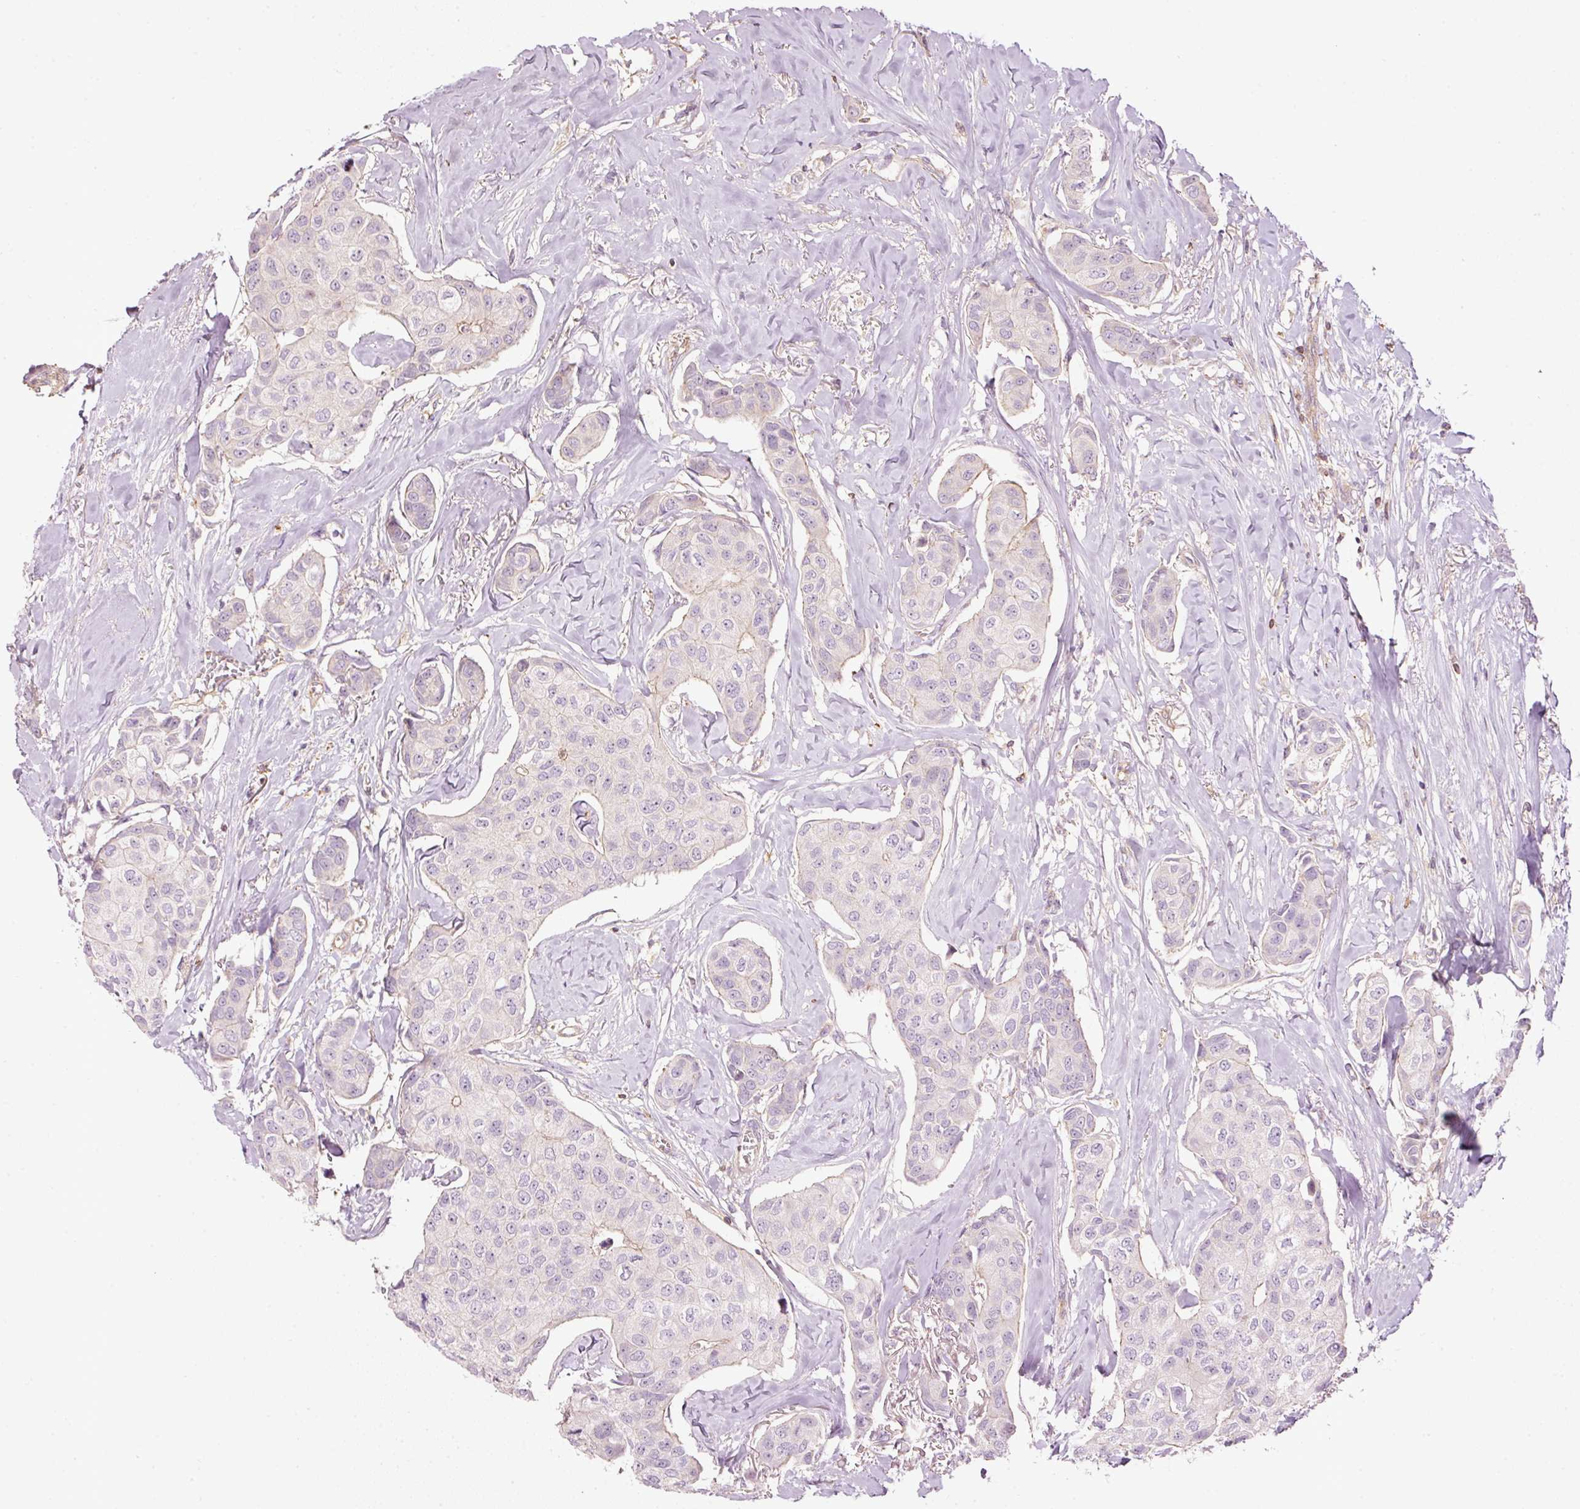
{"staining": {"intensity": "negative", "quantity": "none", "location": "none"}, "tissue": "breast cancer", "cell_type": "Tumor cells", "image_type": "cancer", "snomed": [{"axis": "morphology", "description": "Duct carcinoma"}, {"axis": "topography", "description": "Breast"}], "caption": "Breast cancer stained for a protein using IHC reveals no expression tumor cells.", "gene": "SIPA1", "patient": {"sex": "female", "age": 80}}